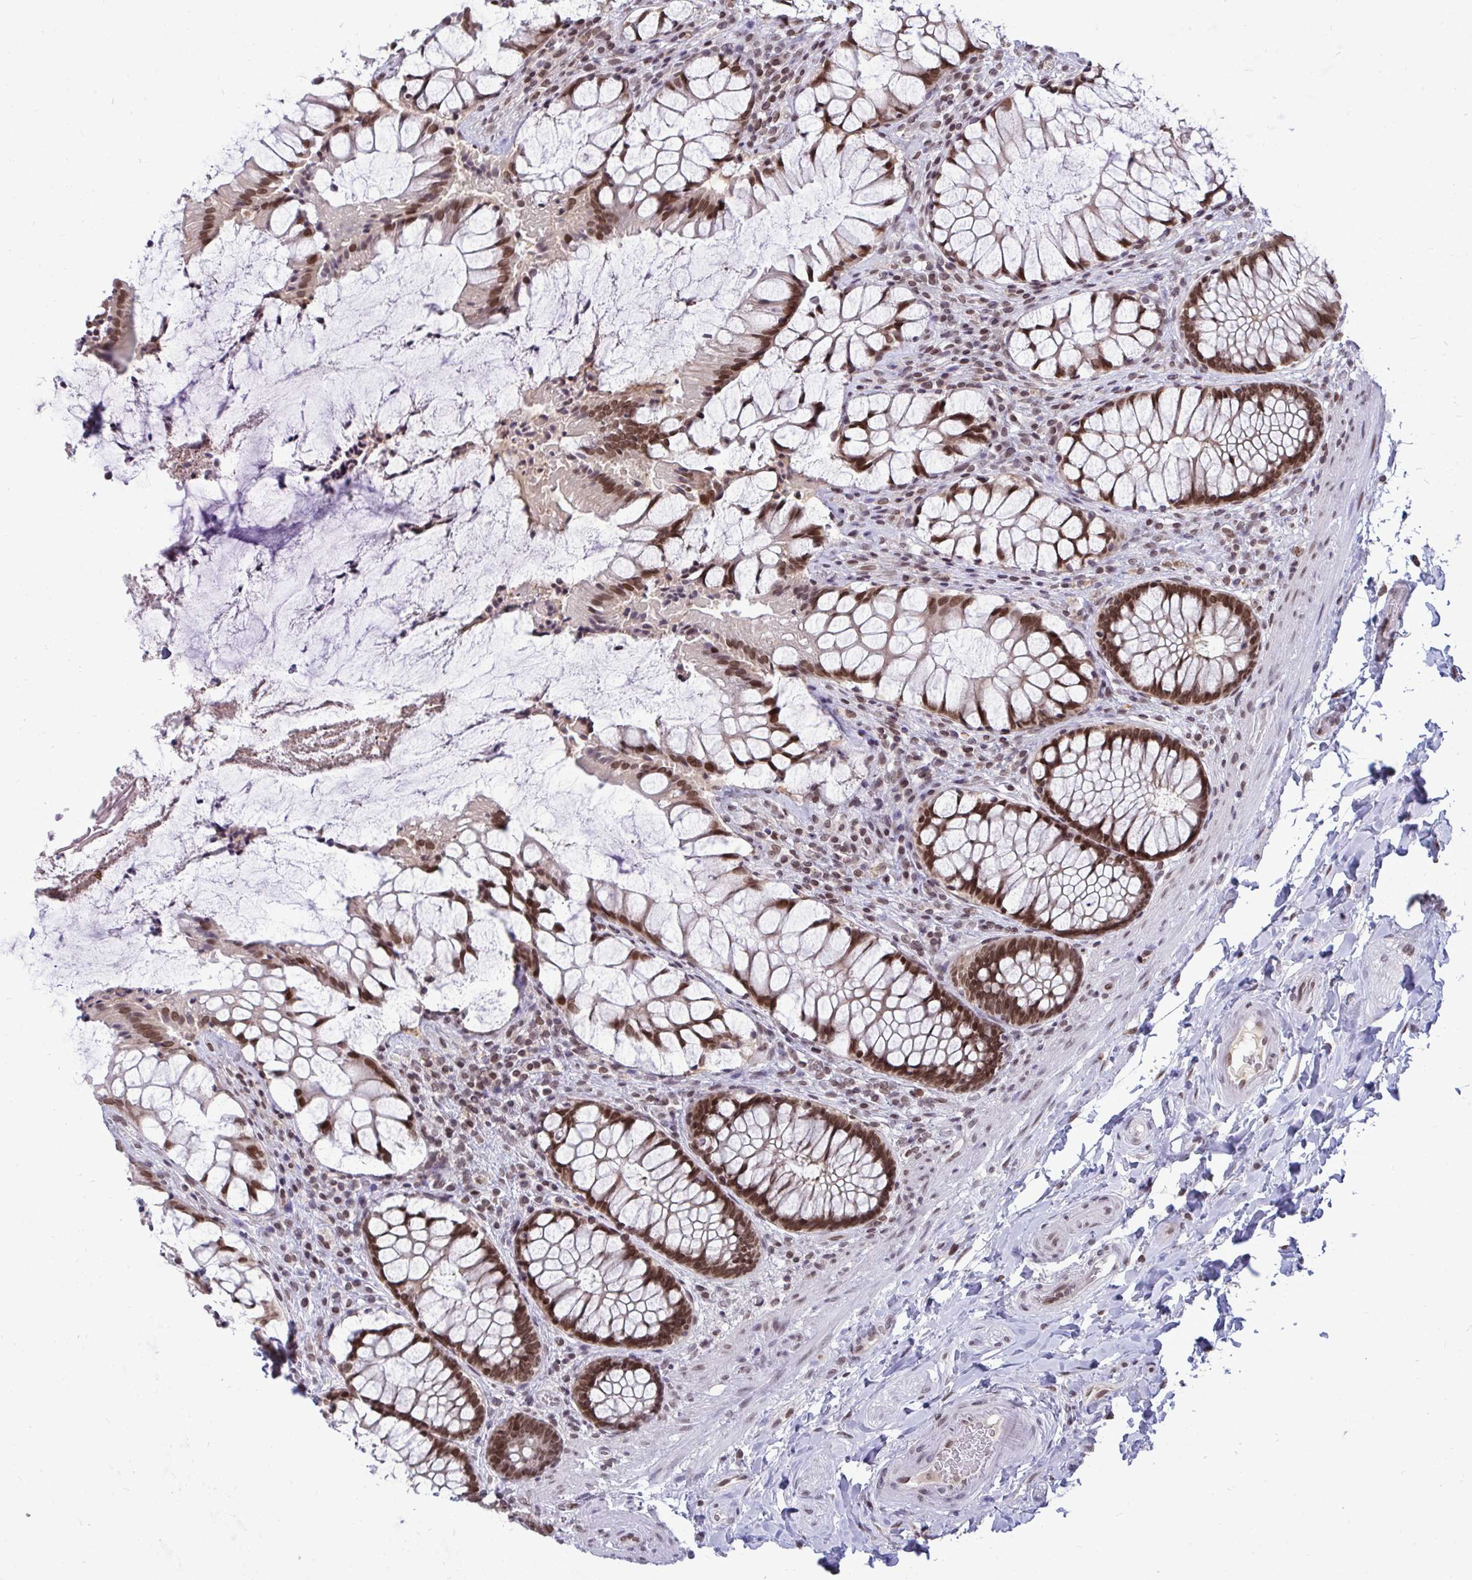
{"staining": {"intensity": "moderate", "quantity": ">75%", "location": "nuclear"}, "tissue": "rectum", "cell_type": "Glandular cells", "image_type": "normal", "snomed": [{"axis": "morphology", "description": "Normal tissue, NOS"}, {"axis": "topography", "description": "Rectum"}], "caption": "Immunohistochemistry (IHC) (DAB (3,3'-diaminobenzidine)) staining of normal rectum demonstrates moderate nuclear protein positivity in approximately >75% of glandular cells.", "gene": "JPT1", "patient": {"sex": "female", "age": 58}}